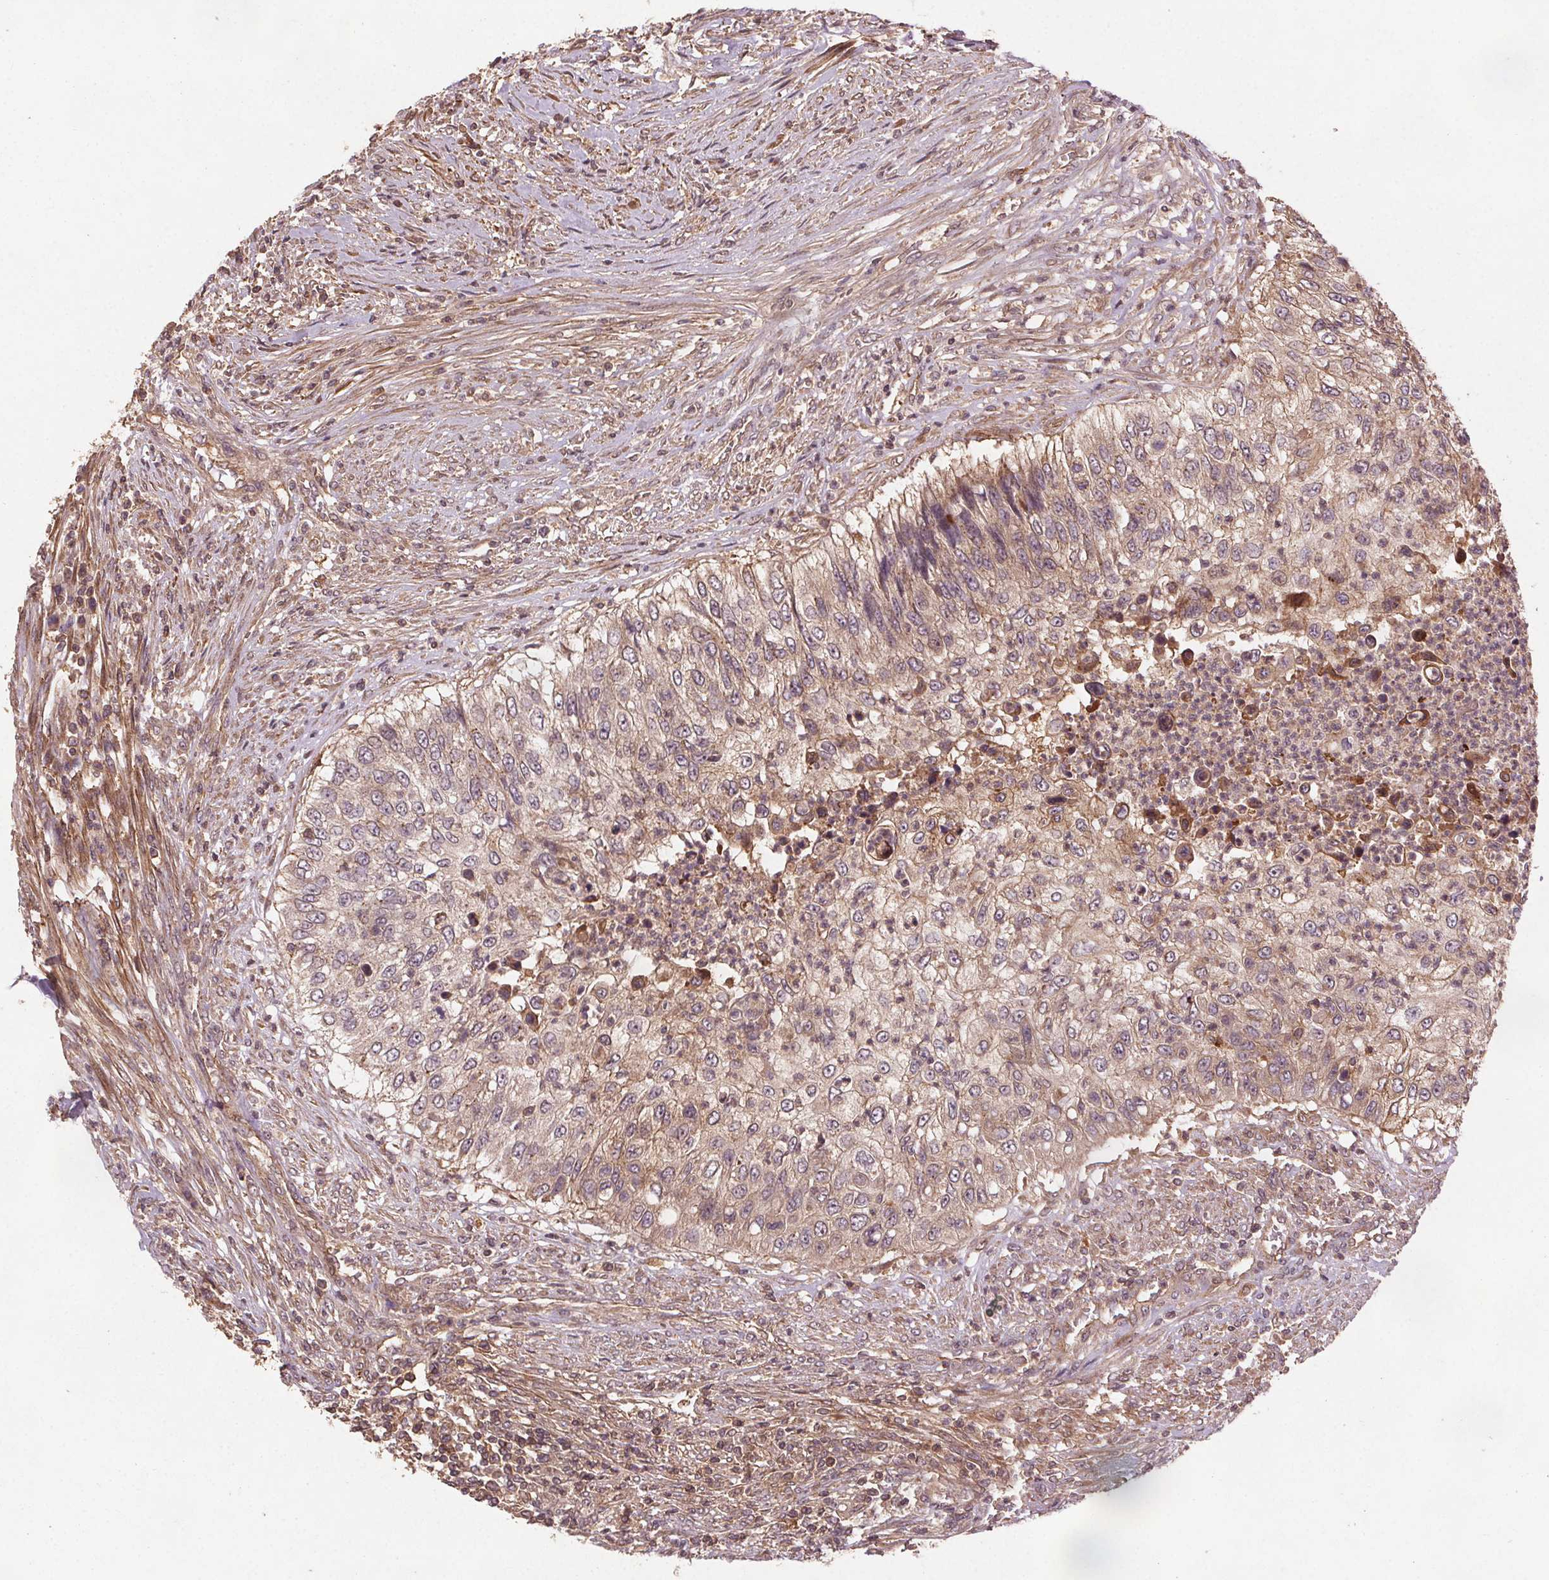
{"staining": {"intensity": "weak", "quantity": ">75%", "location": "cytoplasmic/membranous"}, "tissue": "urothelial cancer", "cell_type": "Tumor cells", "image_type": "cancer", "snomed": [{"axis": "morphology", "description": "Urothelial carcinoma, High grade"}, {"axis": "topography", "description": "Urinary bladder"}], "caption": "Tumor cells show low levels of weak cytoplasmic/membranous staining in about >75% of cells in human urothelial carcinoma (high-grade).", "gene": "SEC14L2", "patient": {"sex": "female", "age": 60}}